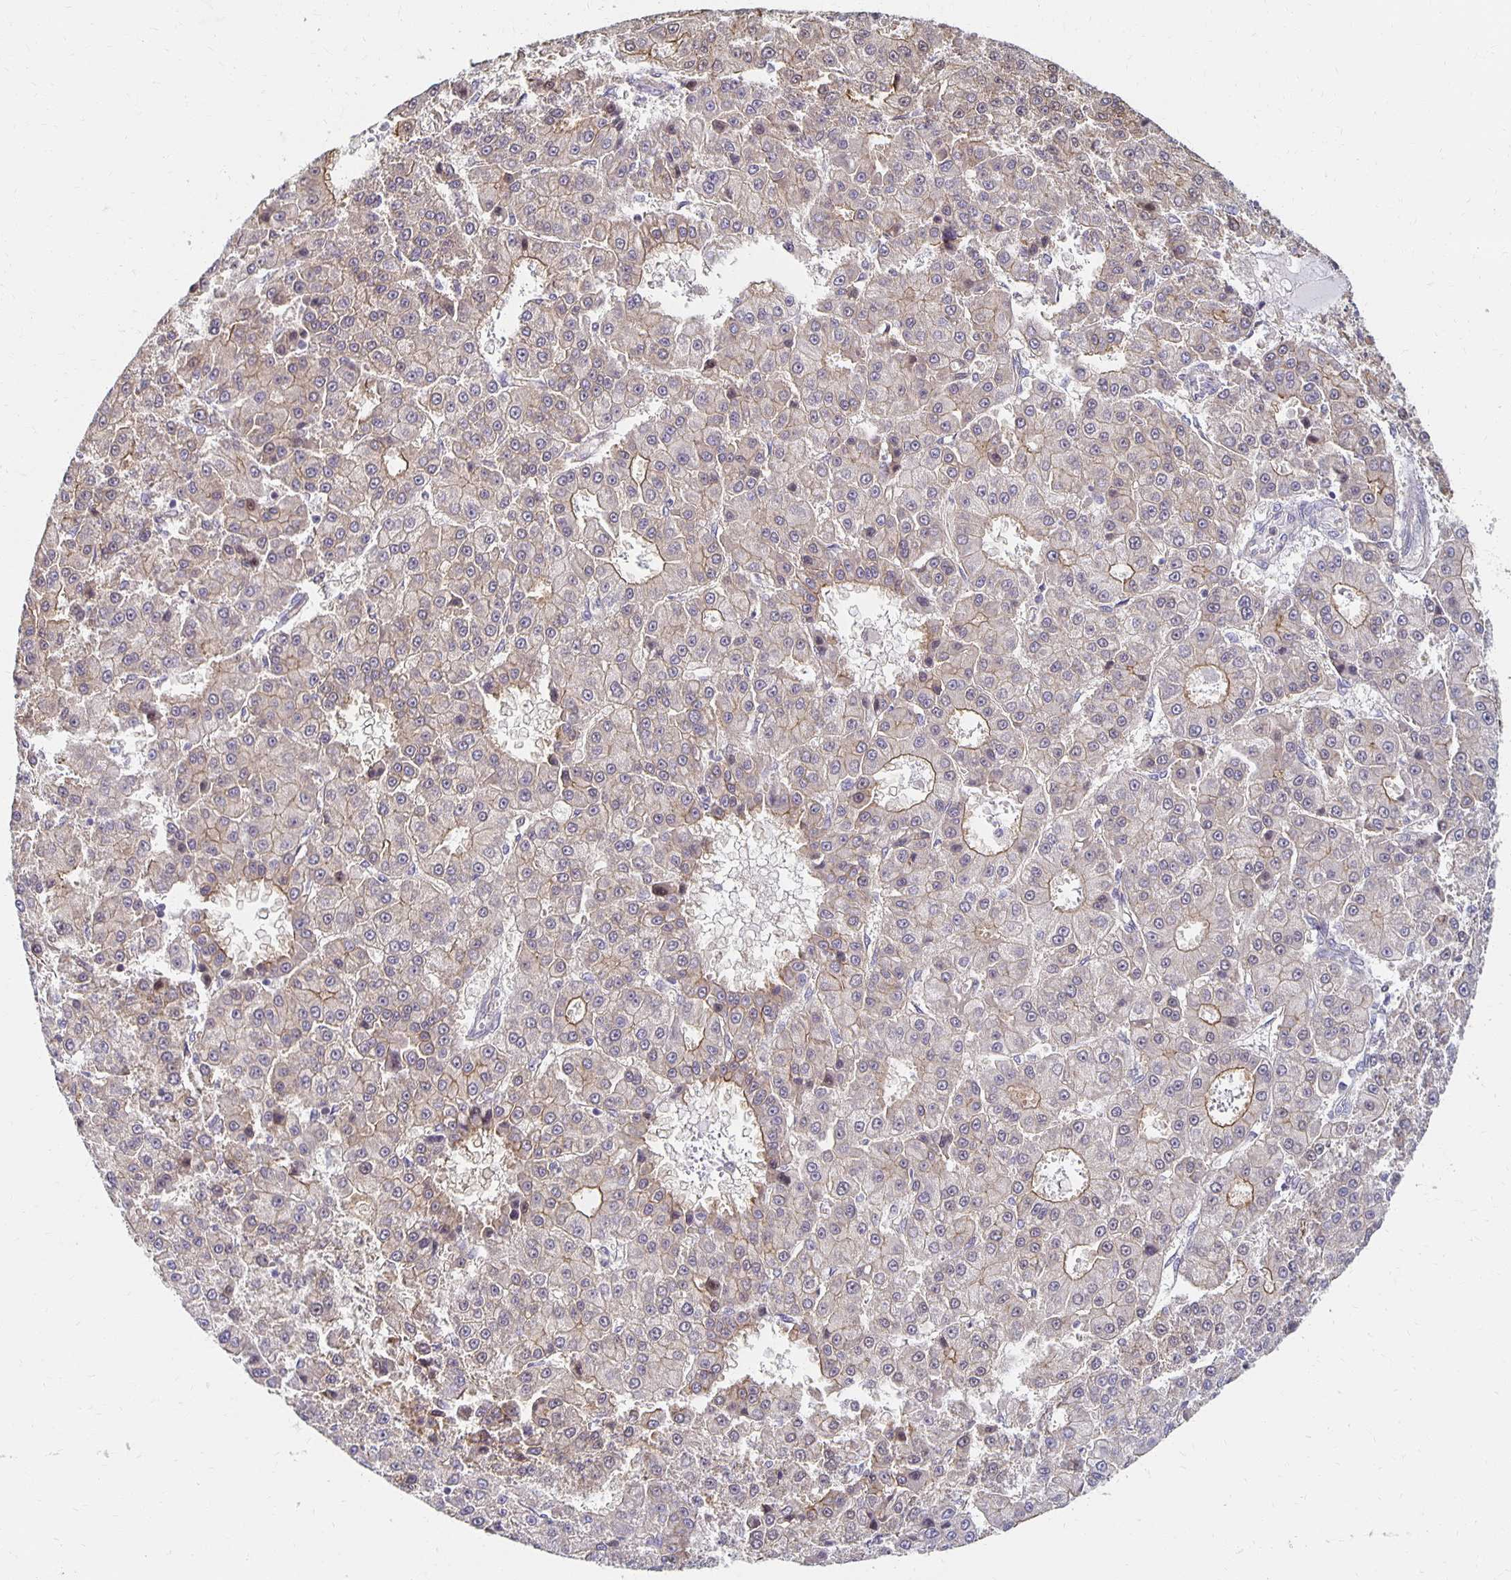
{"staining": {"intensity": "weak", "quantity": "25%-75%", "location": "cytoplasmic/membranous"}, "tissue": "liver cancer", "cell_type": "Tumor cells", "image_type": "cancer", "snomed": [{"axis": "morphology", "description": "Carcinoma, Hepatocellular, NOS"}, {"axis": "topography", "description": "Liver"}], "caption": "This is an image of IHC staining of hepatocellular carcinoma (liver), which shows weak staining in the cytoplasmic/membranous of tumor cells.", "gene": "SORL1", "patient": {"sex": "male", "age": 70}}